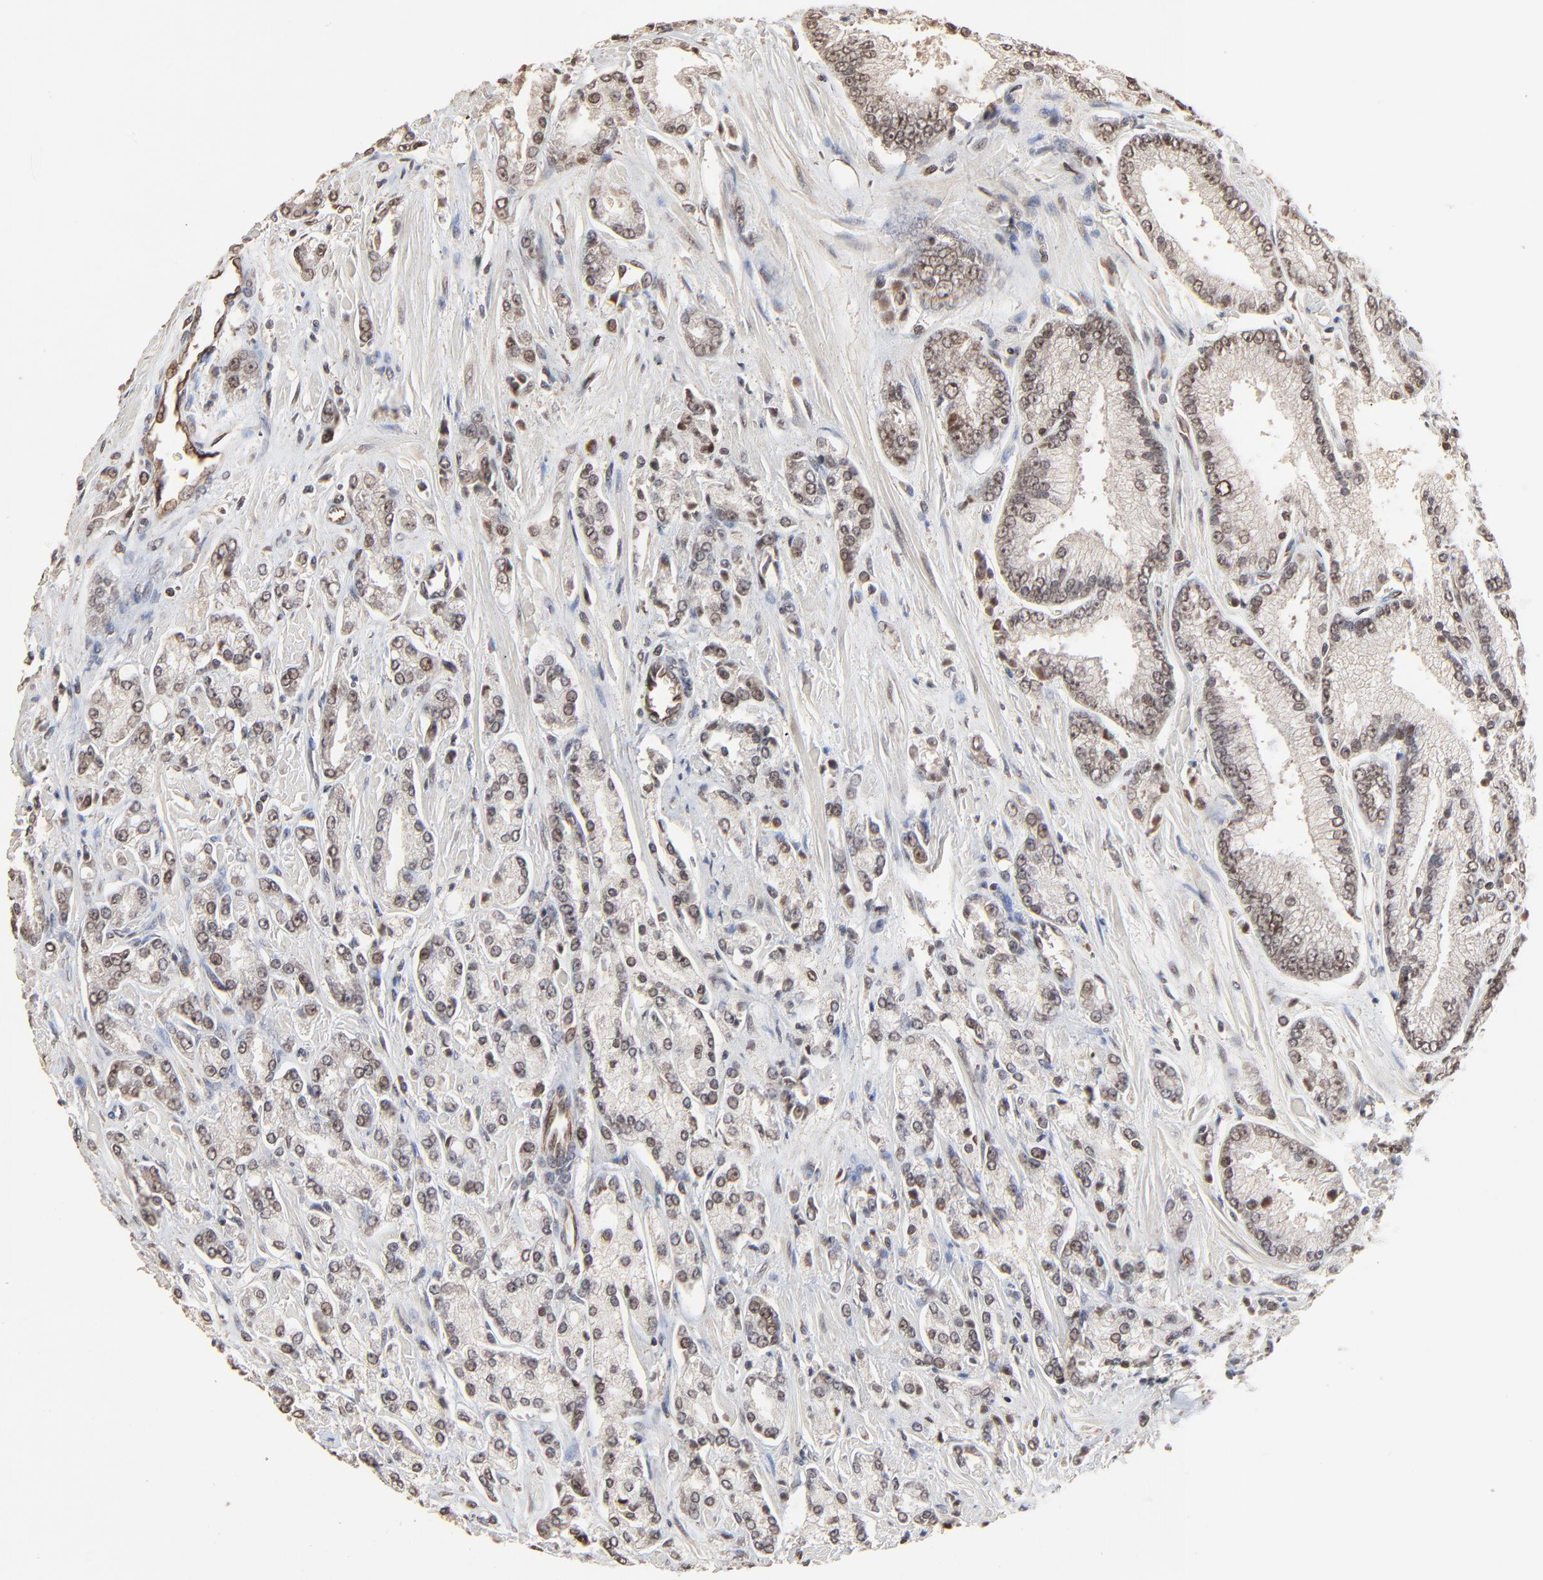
{"staining": {"intensity": "weak", "quantity": "25%-75%", "location": "nuclear"}, "tissue": "prostate cancer", "cell_type": "Tumor cells", "image_type": "cancer", "snomed": [{"axis": "morphology", "description": "Adenocarcinoma, High grade"}, {"axis": "topography", "description": "Prostate"}], "caption": "High-grade adenocarcinoma (prostate) tissue exhibits weak nuclear positivity in about 25%-75% of tumor cells", "gene": "FAM227A", "patient": {"sex": "male", "age": 71}}